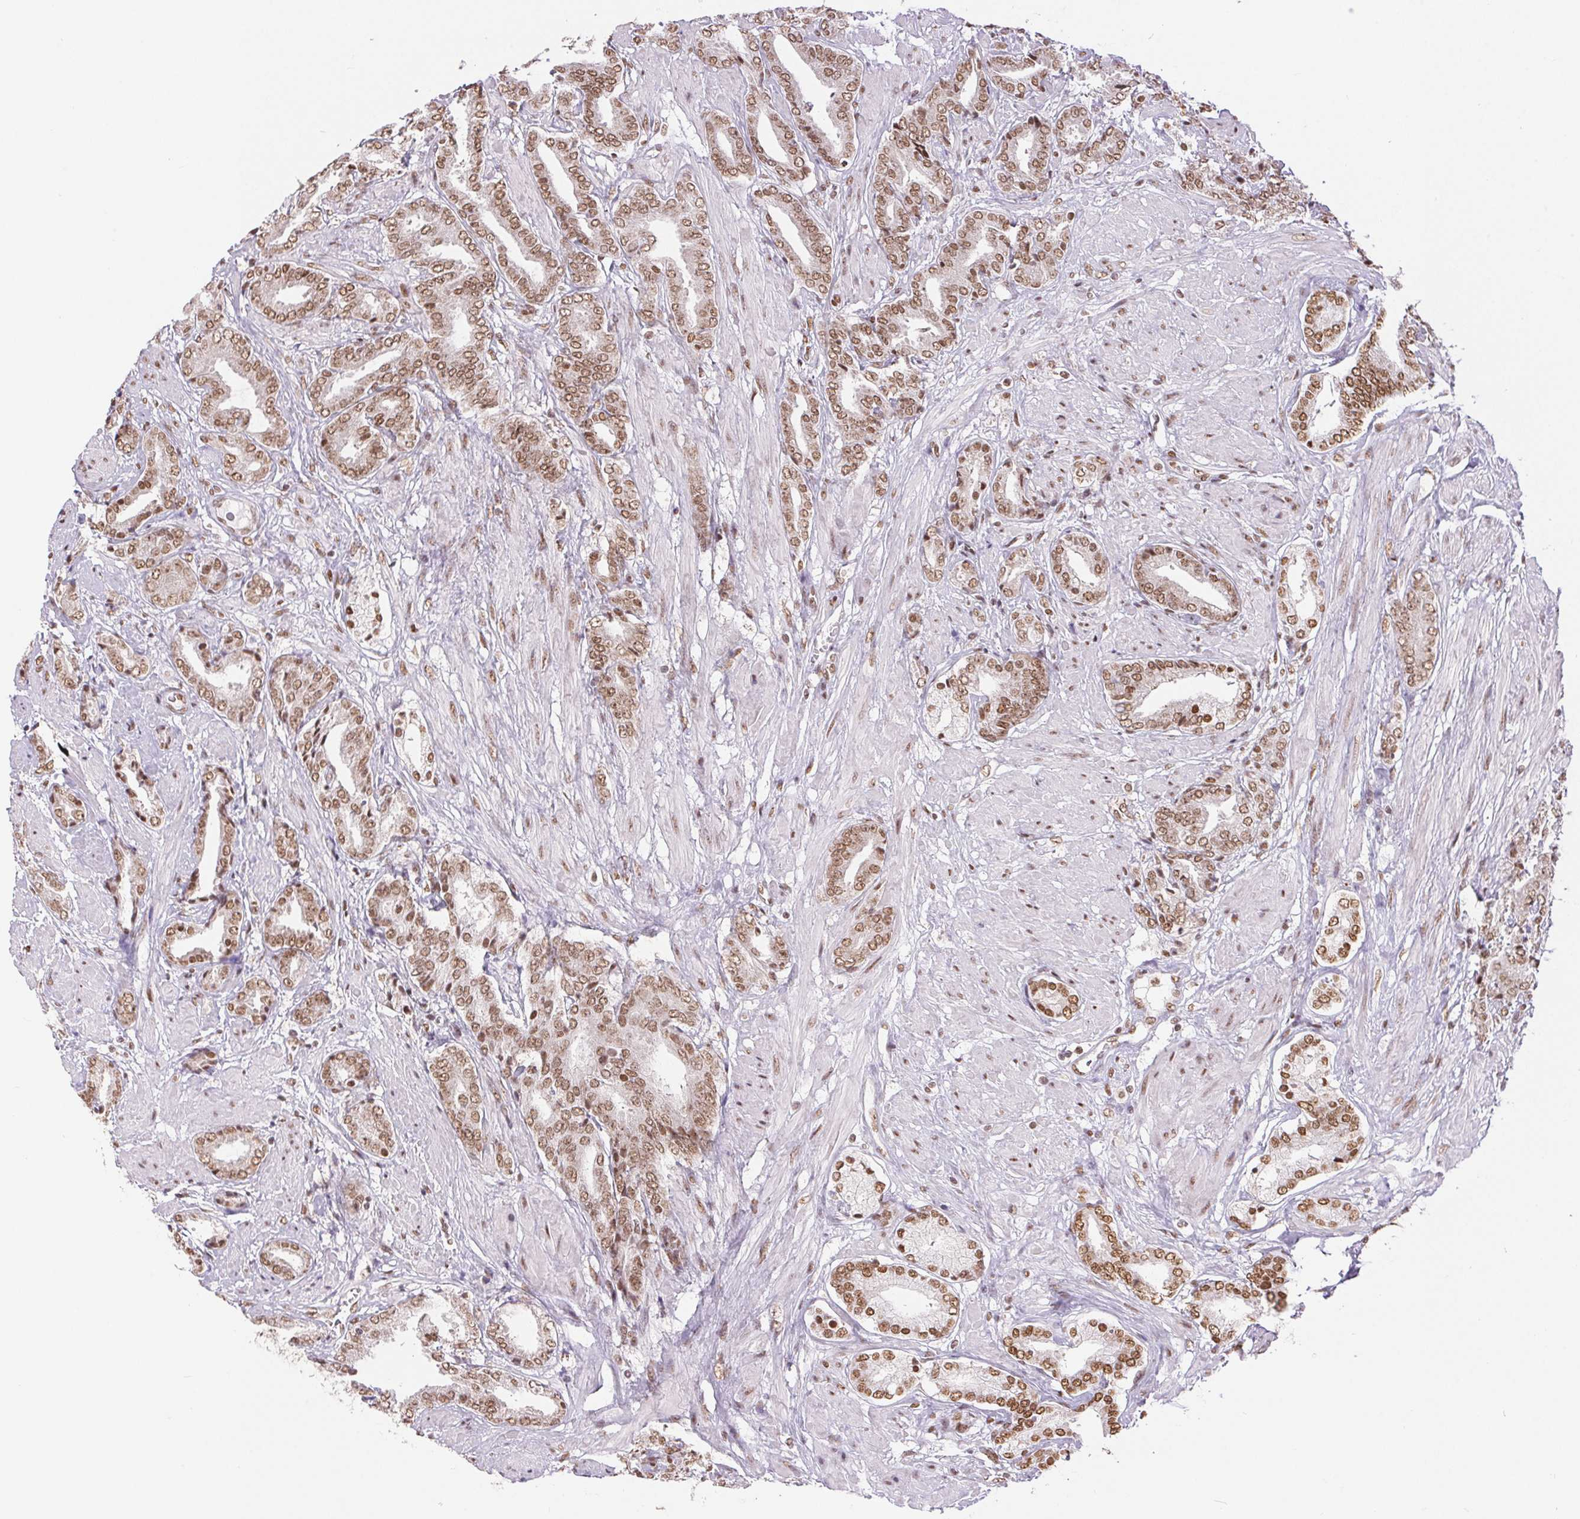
{"staining": {"intensity": "moderate", "quantity": ">75%", "location": "nuclear"}, "tissue": "prostate cancer", "cell_type": "Tumor cells", "image_type": "cancer", "snomed": [{"axis": "morphology", "description": "Adenocarcinoma, High grade"}, {"axis": "topography", "description": "Prostate"}], "caption": "Human prostate high-grade adenocarcinoma stained with a brown dye demonstrates moderate nuclear positive staining in approximately >75% of tumor cells.", "gene": "NFE2L1", "patient": {"sex": "male", "age": 56}}